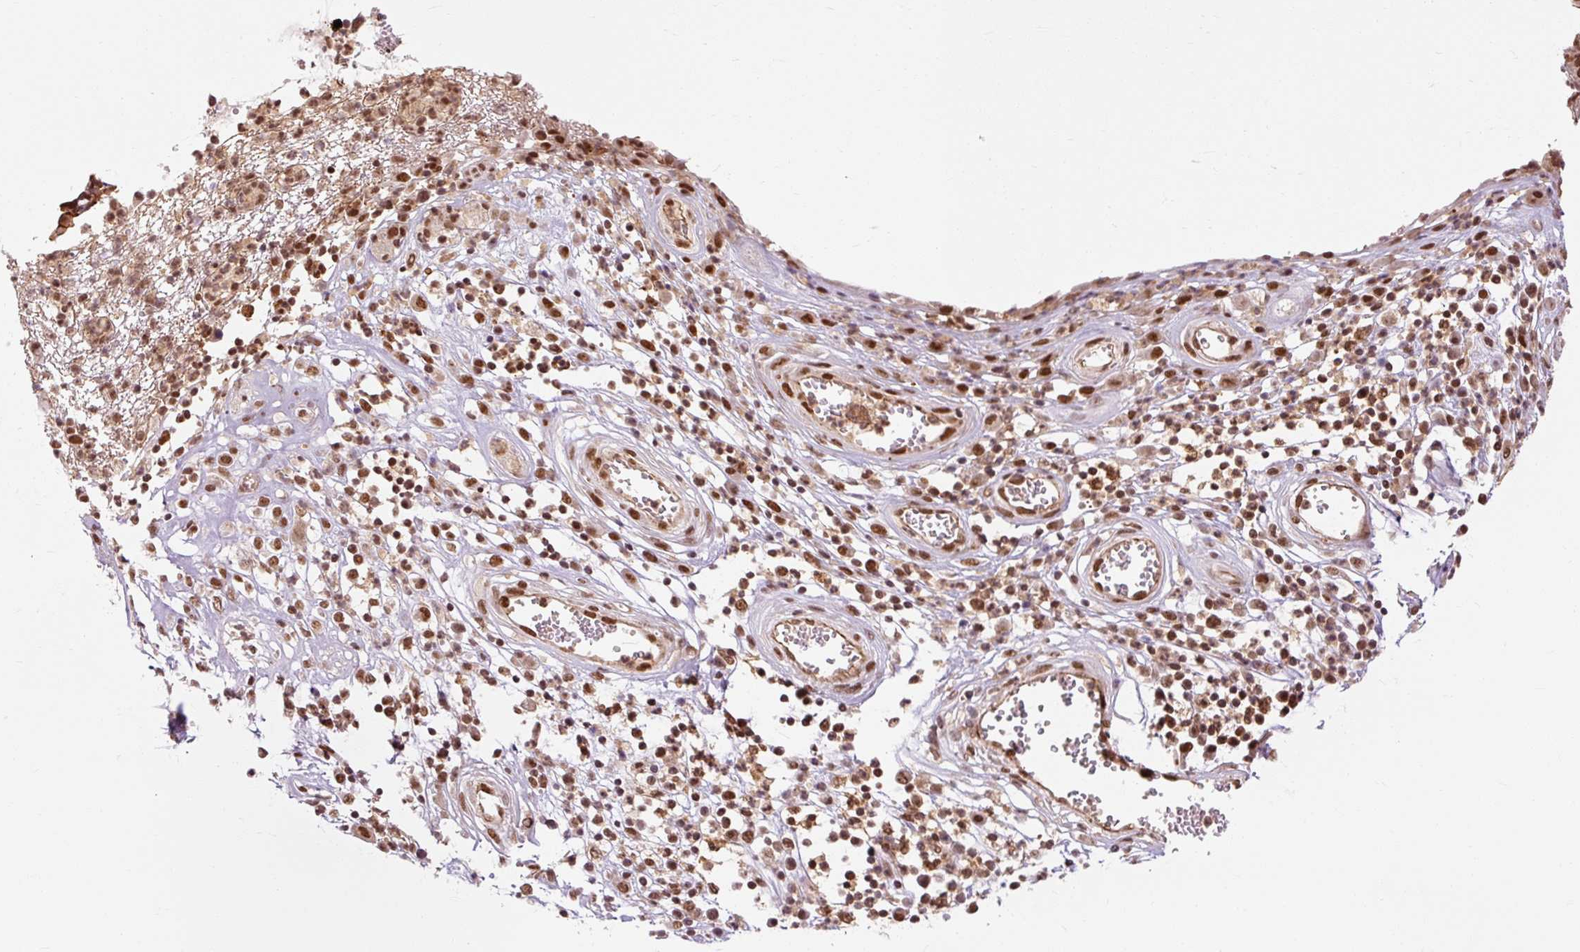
{"staining": {"intensity": "strong", "quantity": ">75%", "location": "cytoplasmic/membranous,nuclear"}, "tissue": "stomach cancer", "cell_type": "Tumor cells", "image_type": "cancer", "snomed": [{"axis": "morphology", "description": "Adenocarcinoma, NOS"}, {"axis": "topography", "description": "Stomach"}], "caption": "Adenocarcinoma (stomach) stained with immunohistochemistry (IHC) shows strong cytoplasmic/membranous and nuclear staining in about >75% of tumor cells. The staining was performed using DAB, with brown indicating positive protein expression. Nuclei are stained blue with hematoxylin.", "gene": "CSTF1", "patient": {"sex": "male", "age": 59}}